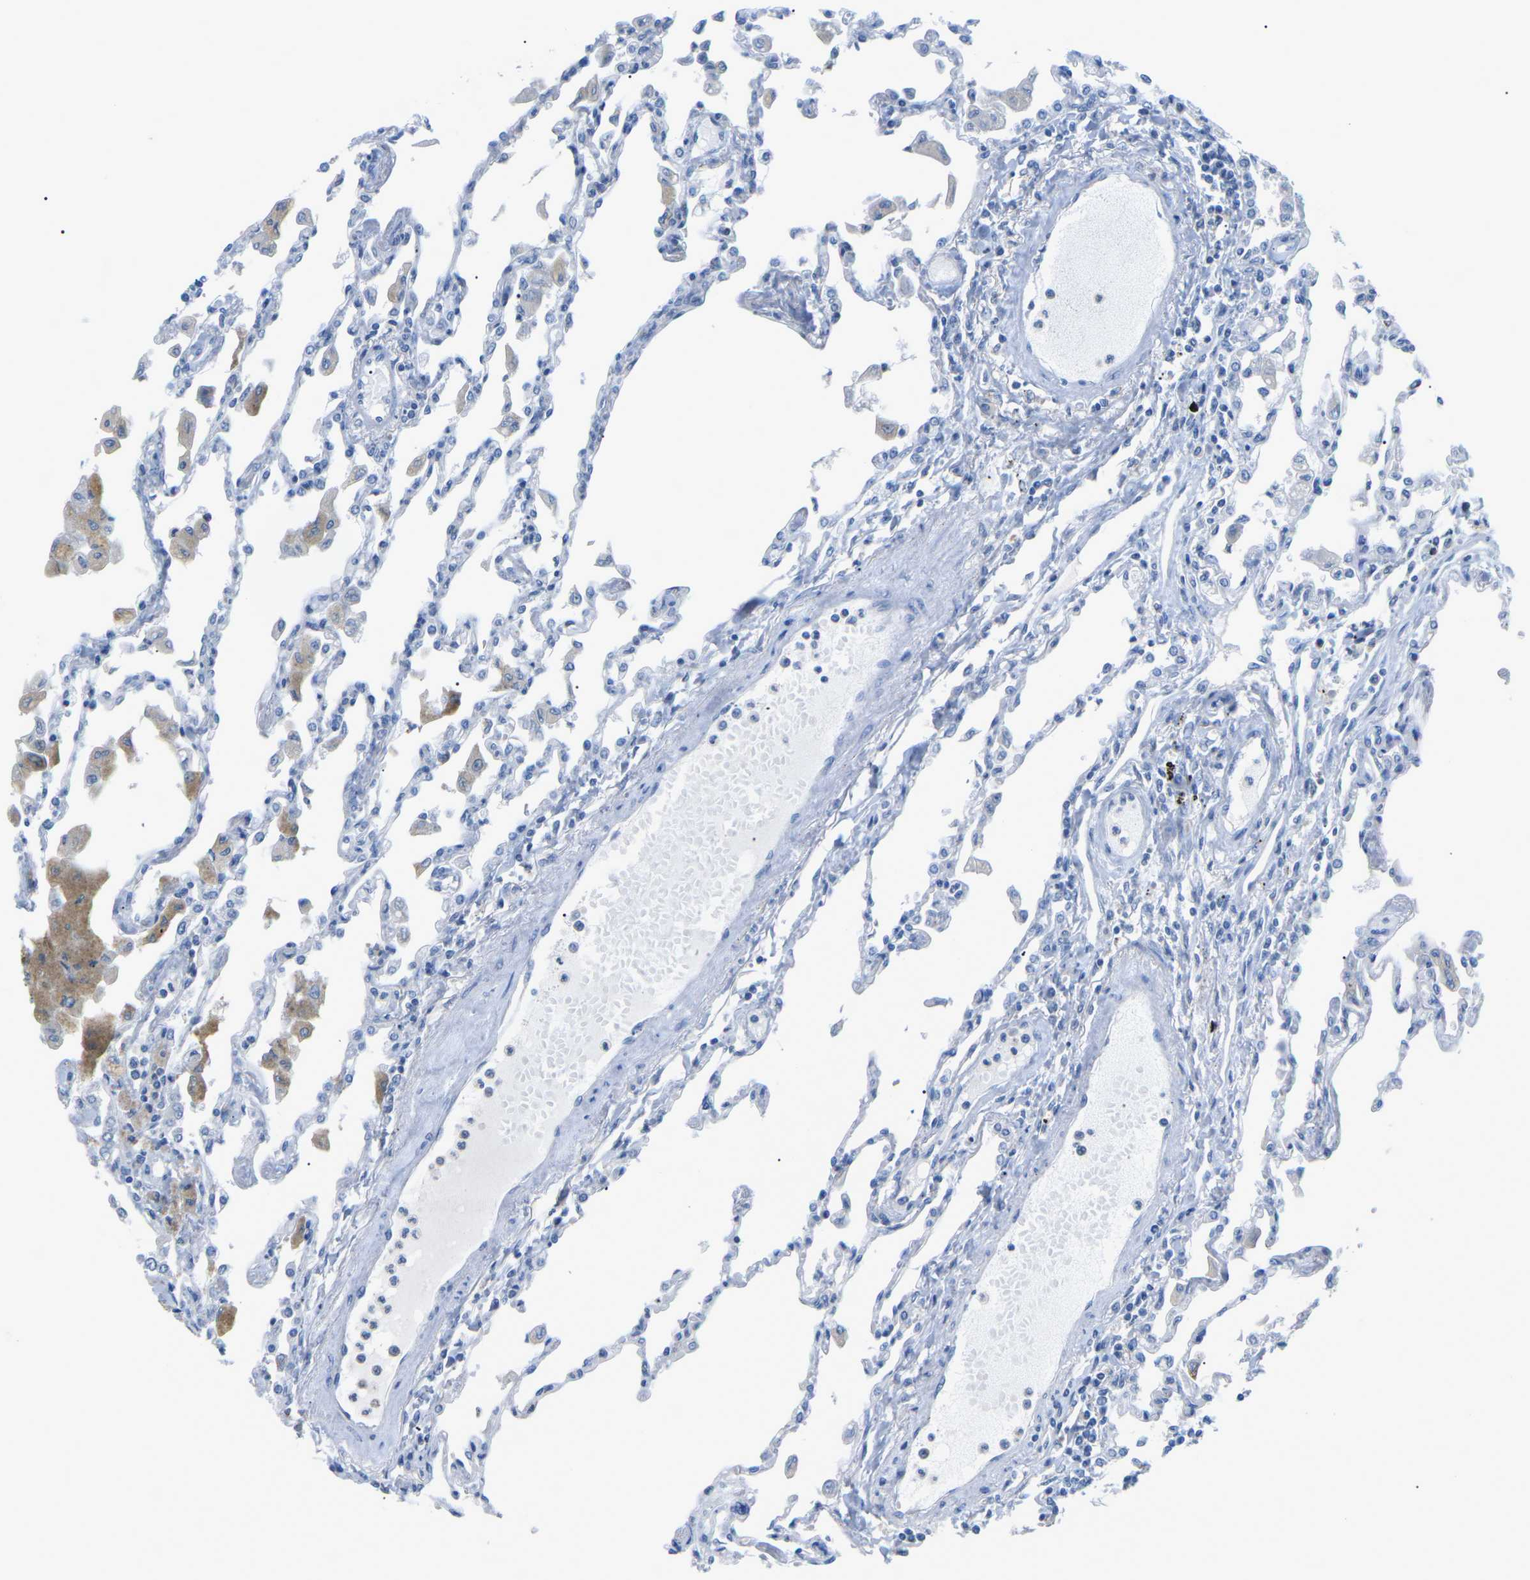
{"staining": {"intensity": "negative", "quantity": "none", "location": "none"}, "tissue": "lung", "cell_type": "Alveolar cells", "image_type": "normal", "snomed": [{"axis": "morphology", "description": "Normal tissue, NOS"}, {"axis": "topography", "description": "Bronchus"}, {"axis": "topography", "description": "Lung"}], "caption": "The photomicrograph shows no staining of alveolar cells in benign lung. Nuclei are stained in blue.", "gene": "HBG2", "patient": {"sex": "female", "age": 49}}